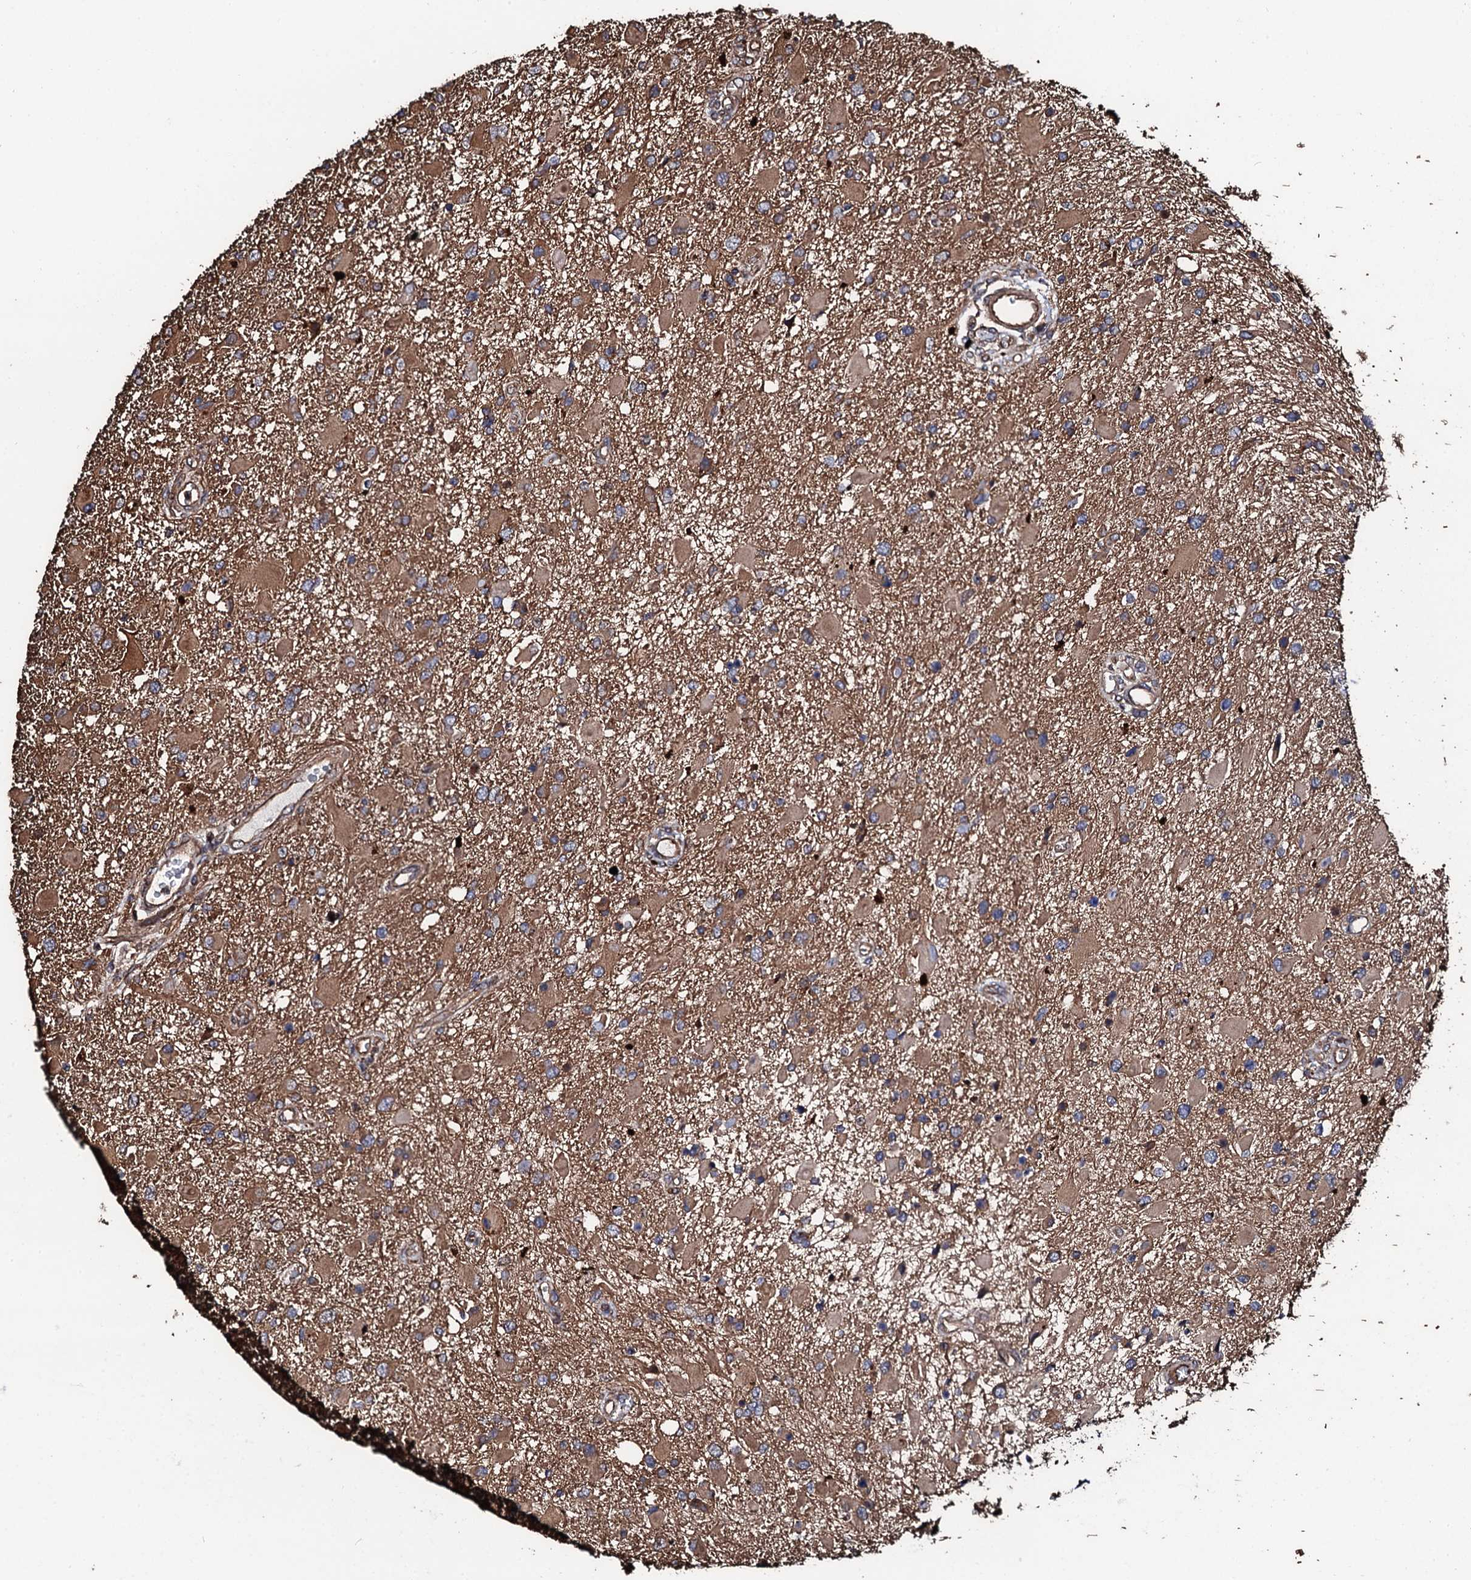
{"staining": {"intensity": "moderate", "quantity": ">75%", "location": "cytoplasmic/membranous"}, "tissue": "glioma", "cell_type": "Tumor cells", "image_type": "cancer", "snomed": [{"axis": "morphology", "description": "Glioma, malignant, High grade"}, {"axis": "topography", "description": "Brain"}], "caption": "Protein analysis of glioma tissue shows moderate cytoplasmic/membranous expression in approximately >75% of tumor cells.", "gene": "CKAP5", "patient": {"sex": "male", "age": 53}}